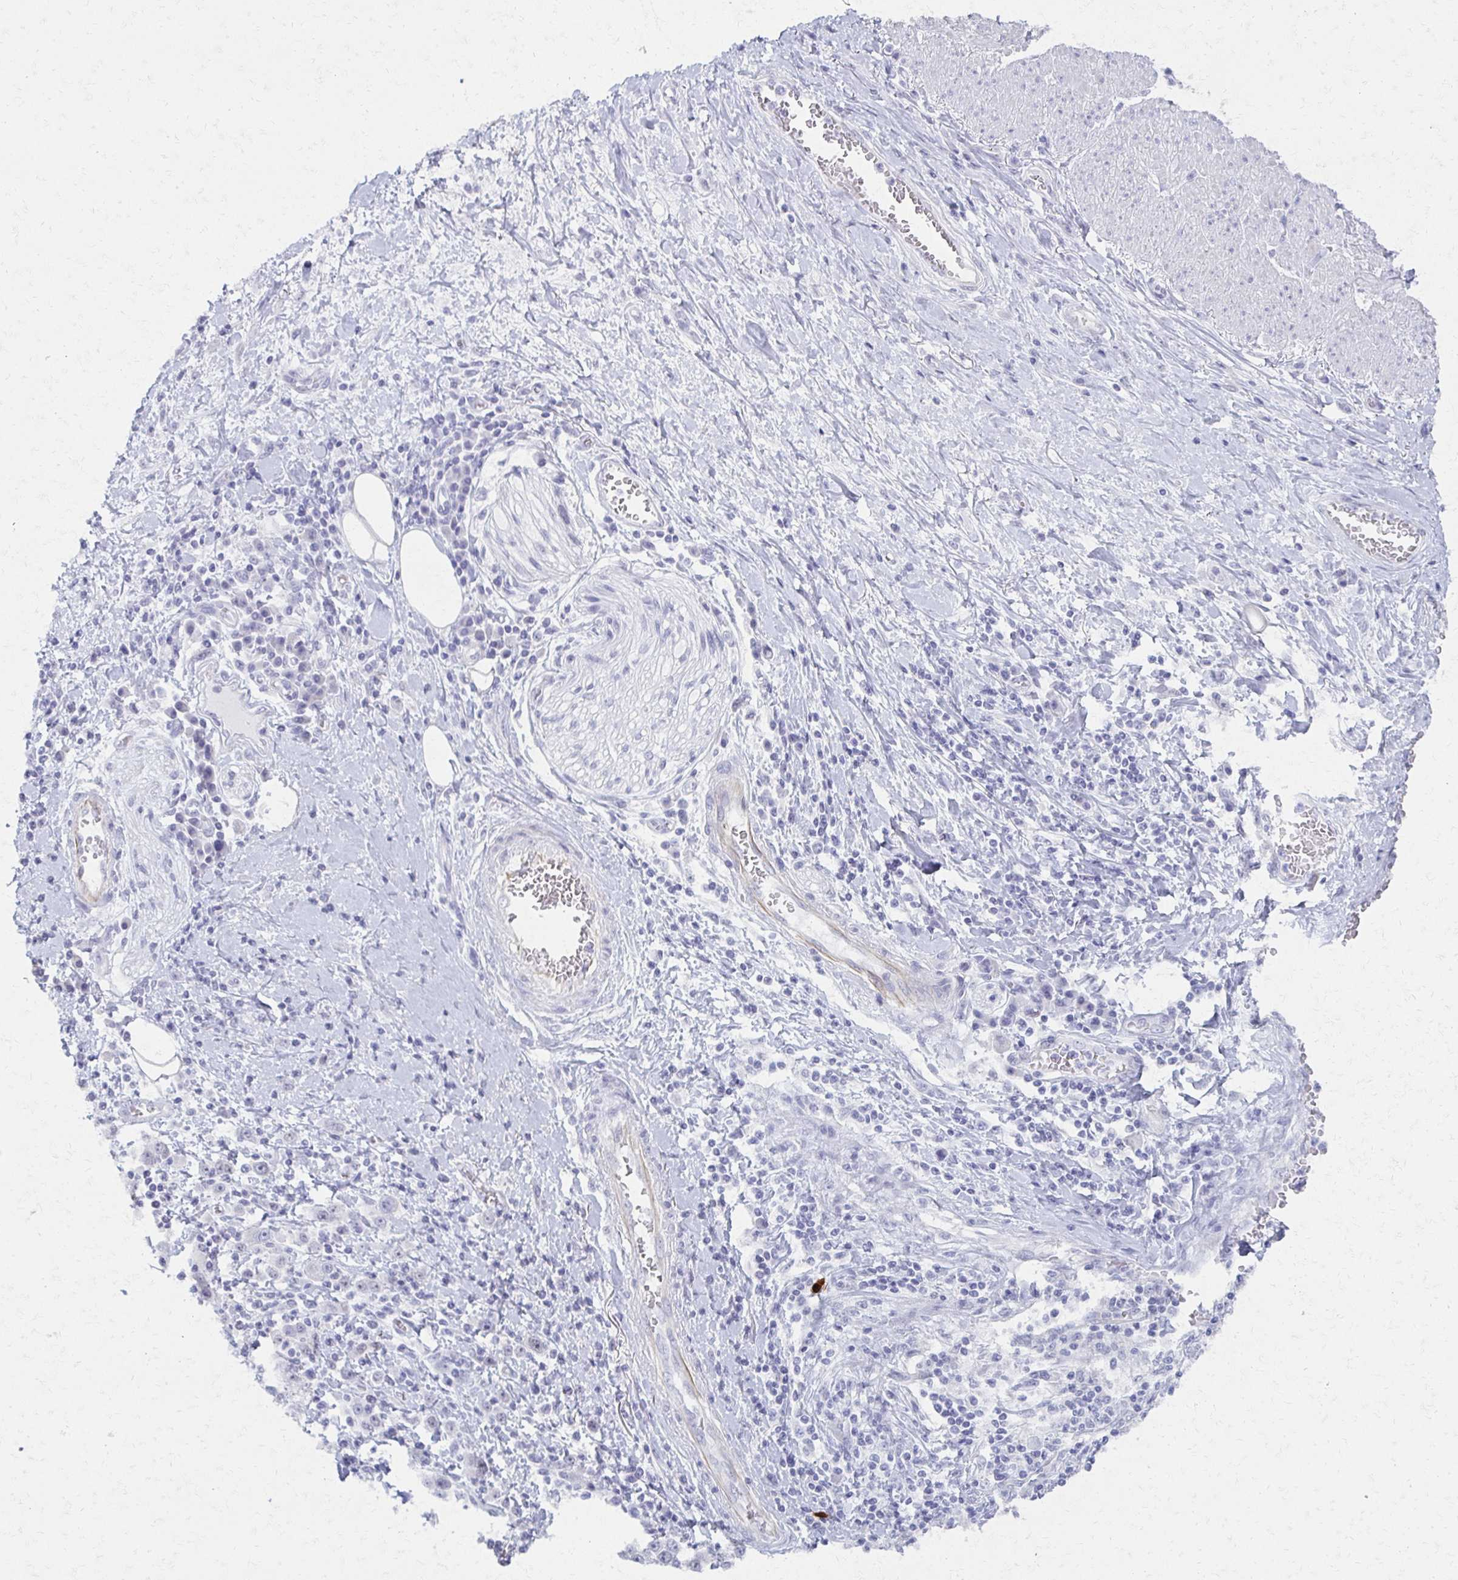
{"staining": {"intensity": "negative", "quantity": "none", "location": "none"}, "tissue": "stomach cancer", "cell_type": "Tumor cells", "image_type": "cancer", "snomed": [{"axis": "morphology", "description": "Normal tissue, NOS"}, {"axis": "morphology", "description": "Adenocarcinoma, NOS"}, {"axis": "topography", "description": "Stomach, upper"}, {"axis": "topography", "description": "Stomach"}], "caption": "Adenocarcinoma (stomach) was stained to show a protein in brown. There is no significant staining in tumor cells.", "gene": "MORC4", "patient": {"sex": "male", "age": 59}}